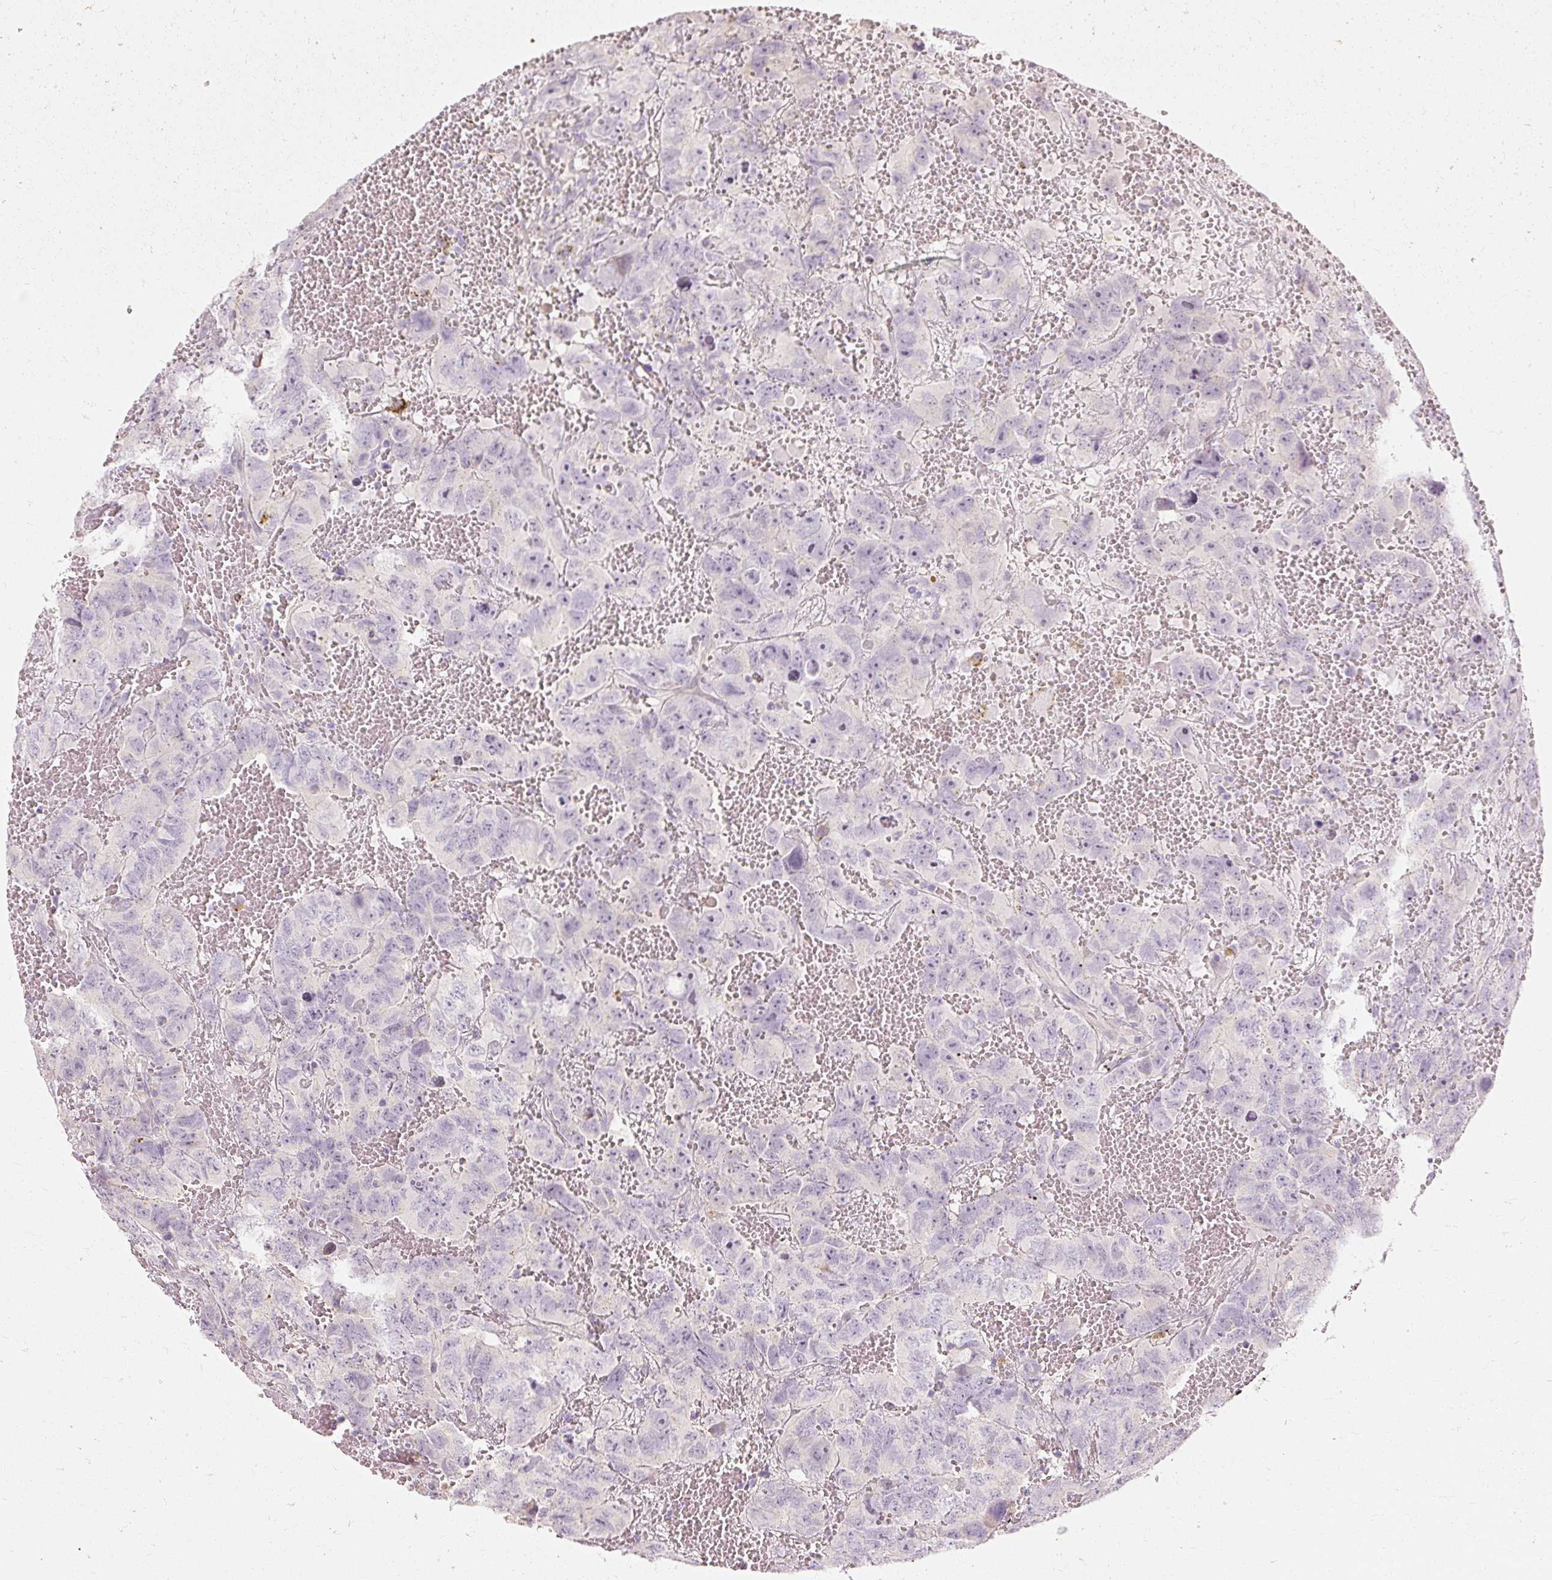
{"staining": {"intensity": "negative", "quantity": "none", "location": "none"}, "tissue": "testis cancer", "cell_type": "Tumor cells", "image_type": "cancer", "snomed": [{"axis": "morphology", "description": "Carcinoma, Embryonal, NOS"}, {"axis": "topography", "description": "Testis"}], "caption": "Tumor cells show no significant staining in testis cancer (embryonal carcinoma).", "gene": "CAPN3", "patient": {"sex": "male", "age": 45}}